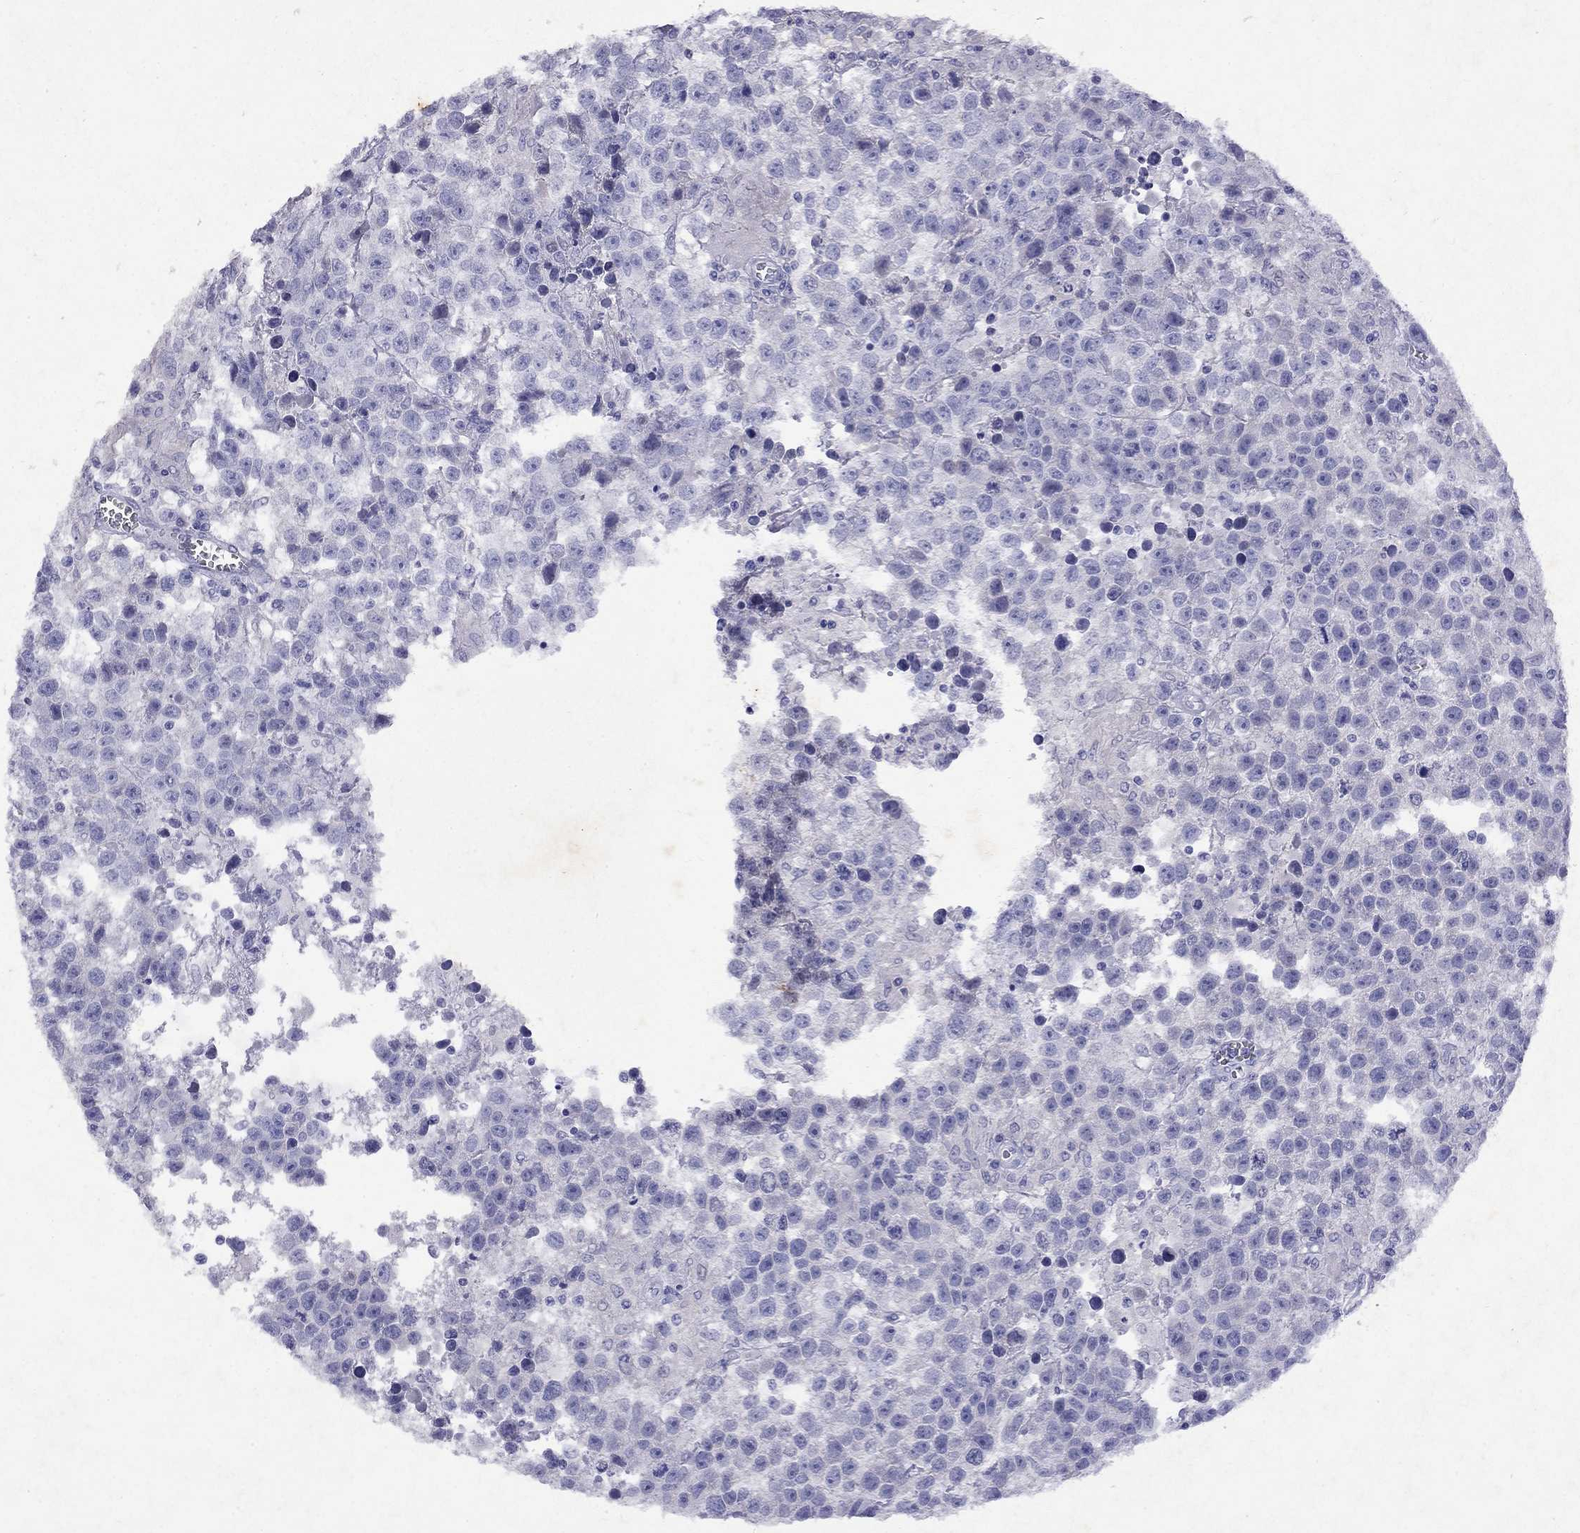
{"staining": {"intensity": "negative", "quantity": "none", "location": "none"}, "tissue": "testis cancer", "cell_type": "Tumor cells", "image_type": "cancer", "snomed": [{"axis": "morphology", "description": "Seminoma, NOS"}, {"axis": "topography", "description": "Testis"}], "caption": "The immunohistochemistry histopathology image has no significant staining in tumor cells of seminoma (testis) tissue. (DAB immunohistochemistry visualized using brightfield microscopy, high magnification).", "gene": "GNAT3", "patient": {"sex": "male", "age": 43}}